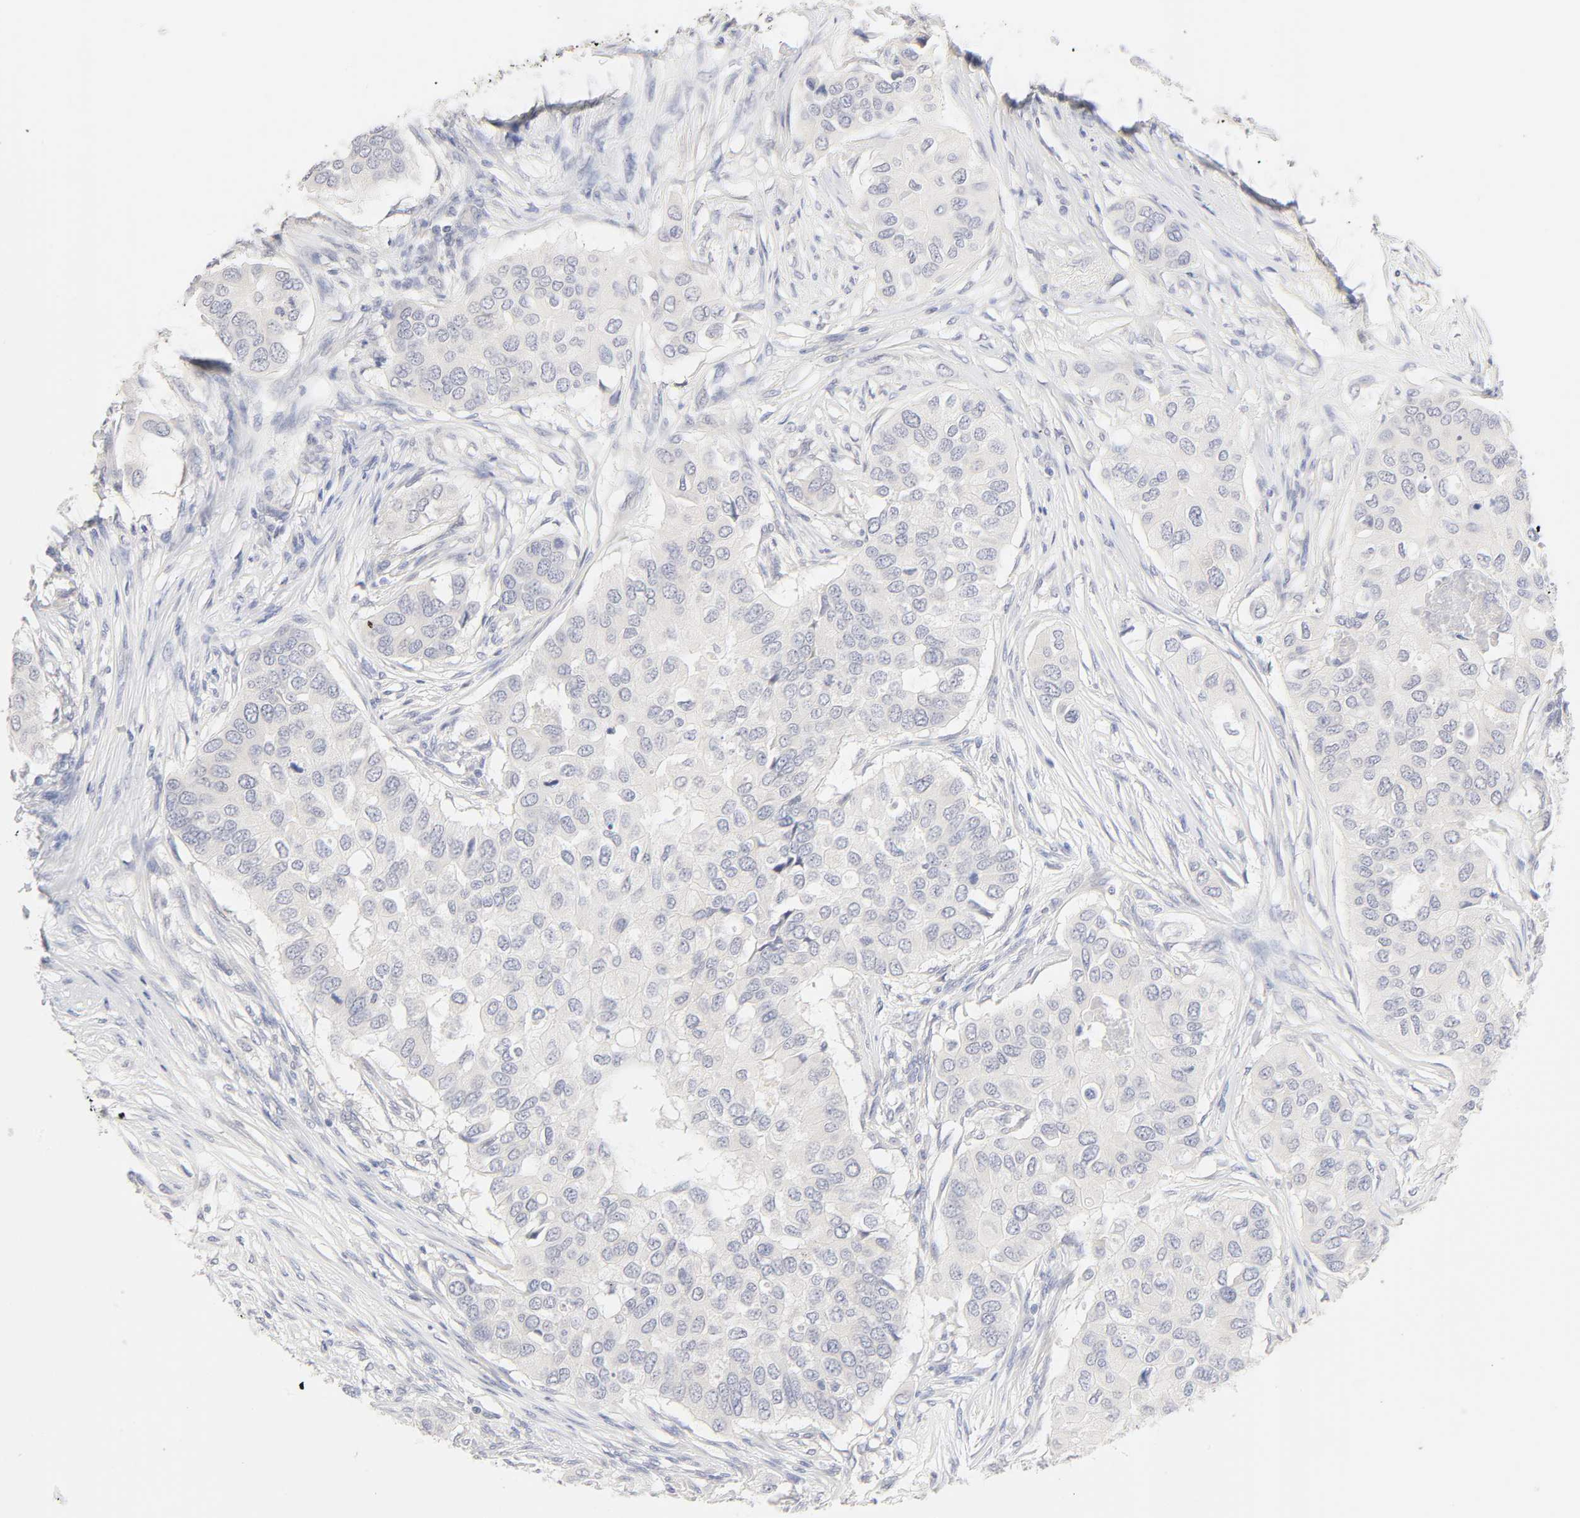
{"staining": {"intensity": "negative", "quantity": "none", "location": "none"}, "tissue": "breast cancer", "cell_type": "Tumor cells", "image_type": "cancer", "snomed": [{"axis": "morphology", "description": "Normal tissue, NOS"}, {"axis": "morphology", "description": "Duct carcinoma"}, {"axis": "topography", "description": "Breast"}], "caption": "Tumor cells are negative for protein expression in human intraductal carcinoma (breast).", "gene": "CYP4B1", "patient": {"sex": "female", "age": 49}}